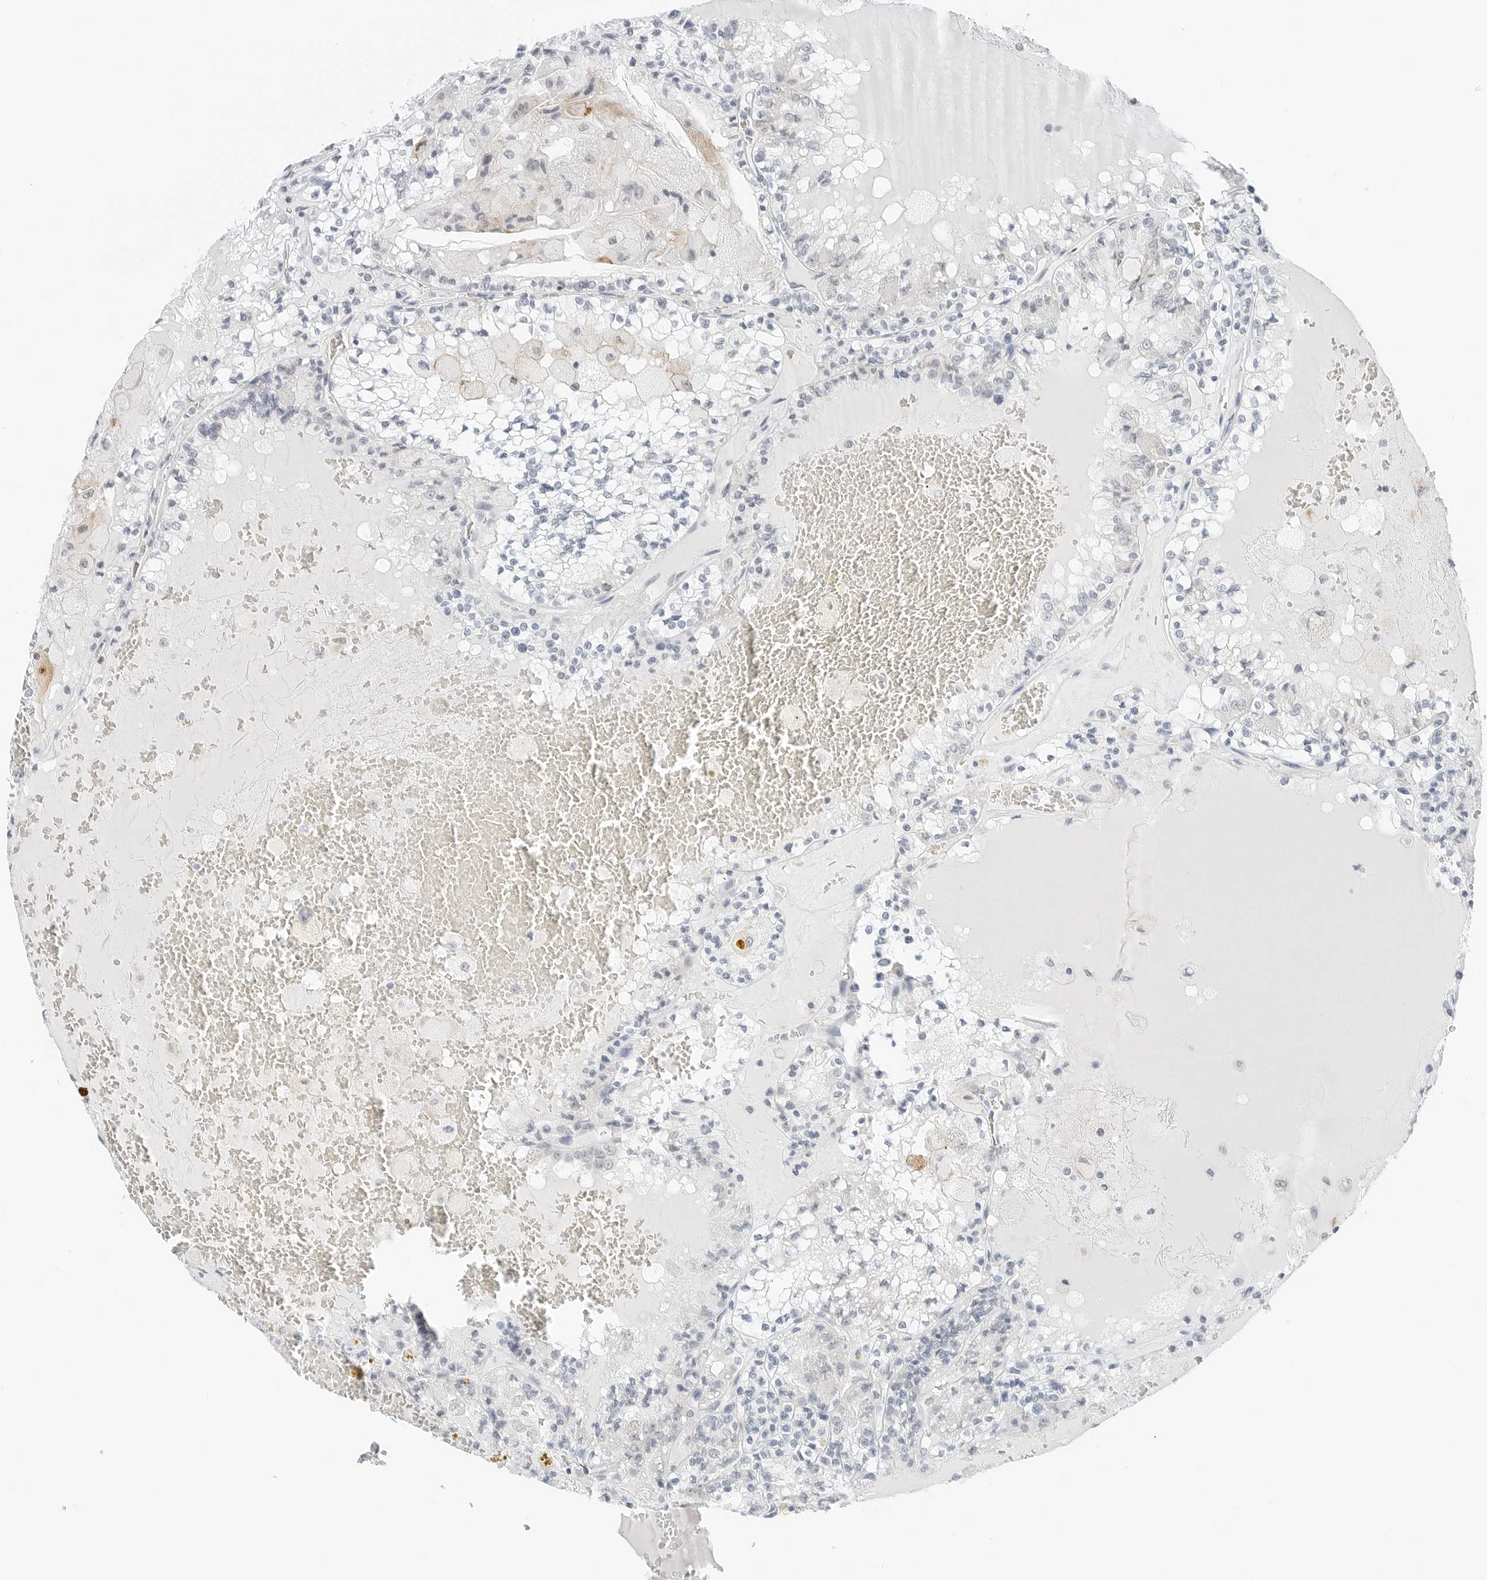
{"staining": {"intensity": "negative", "quantity": "none", "location": "none"}, "tissue": "renal cancer", "cell_type": "Tumor cells", "image_type": "cancer", "snomed": [{"axis": "morphology", "description": "Adenocarcinoma, NOS"}, {"axis": "topography", "description": "Kidney"}], "caption": "Tumor cells show no significant protein positivity in adenocarcinoma (renal).", "gene": "CCSAP", "patient": {"sex": "female", "age": 56}}